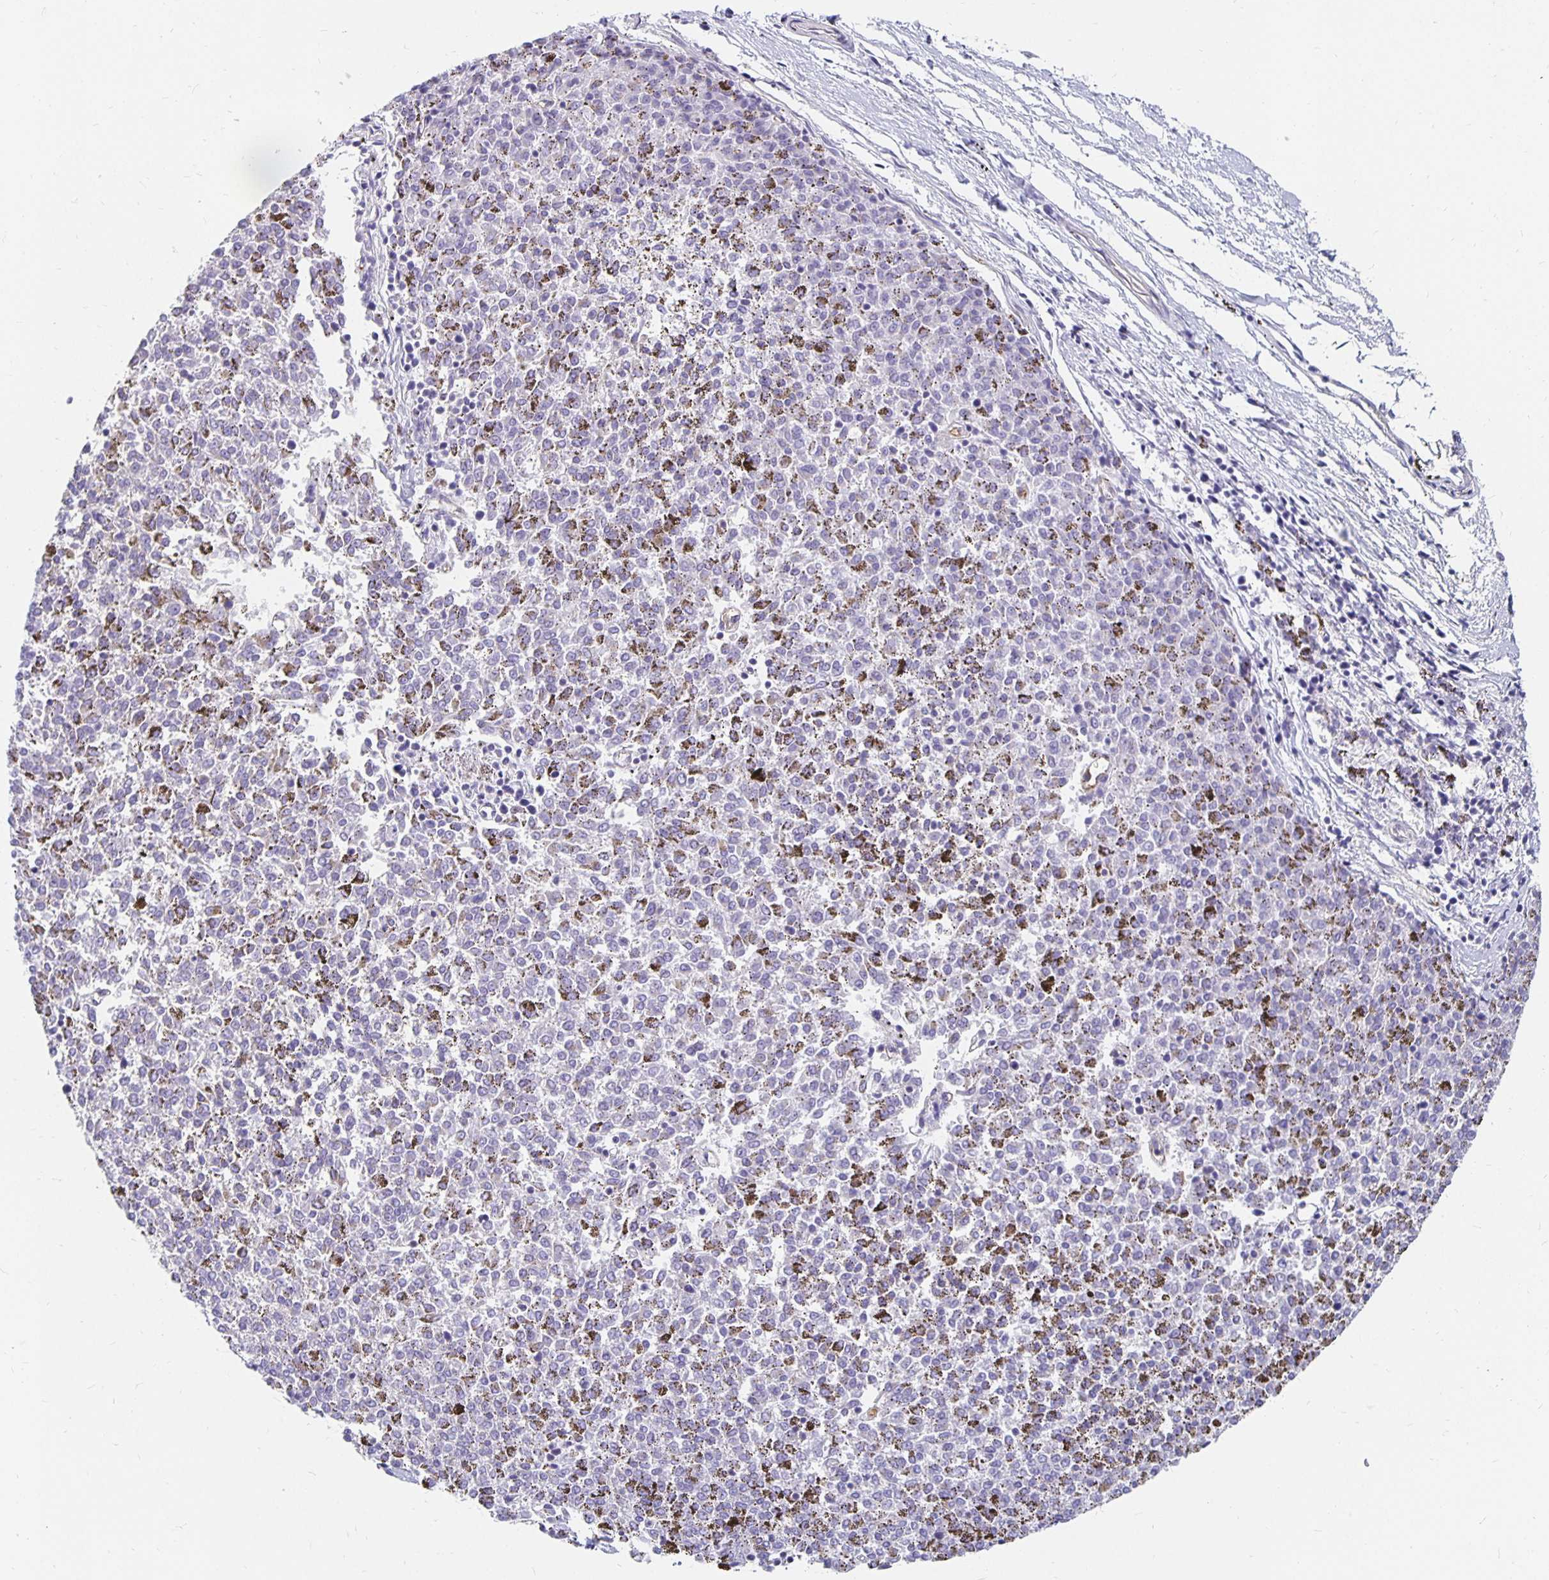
{"staining": {"intensity": "negative", "quantity": "none", "location": "none"}, "tissue": "melanoma", "cell_type": "Tumor cells", "image_type": "cancer", "snomed": [{"axis": "morphology", "description": "Malignant melanoma, NOS"}, {"axis": "topography", "description": "Skin"}], "caption": "Protein analysis of malignant melanoma displays no significant expression in tumor cells.", "gene": "APOB", "patient": {"sex": "female", "age": 72}}